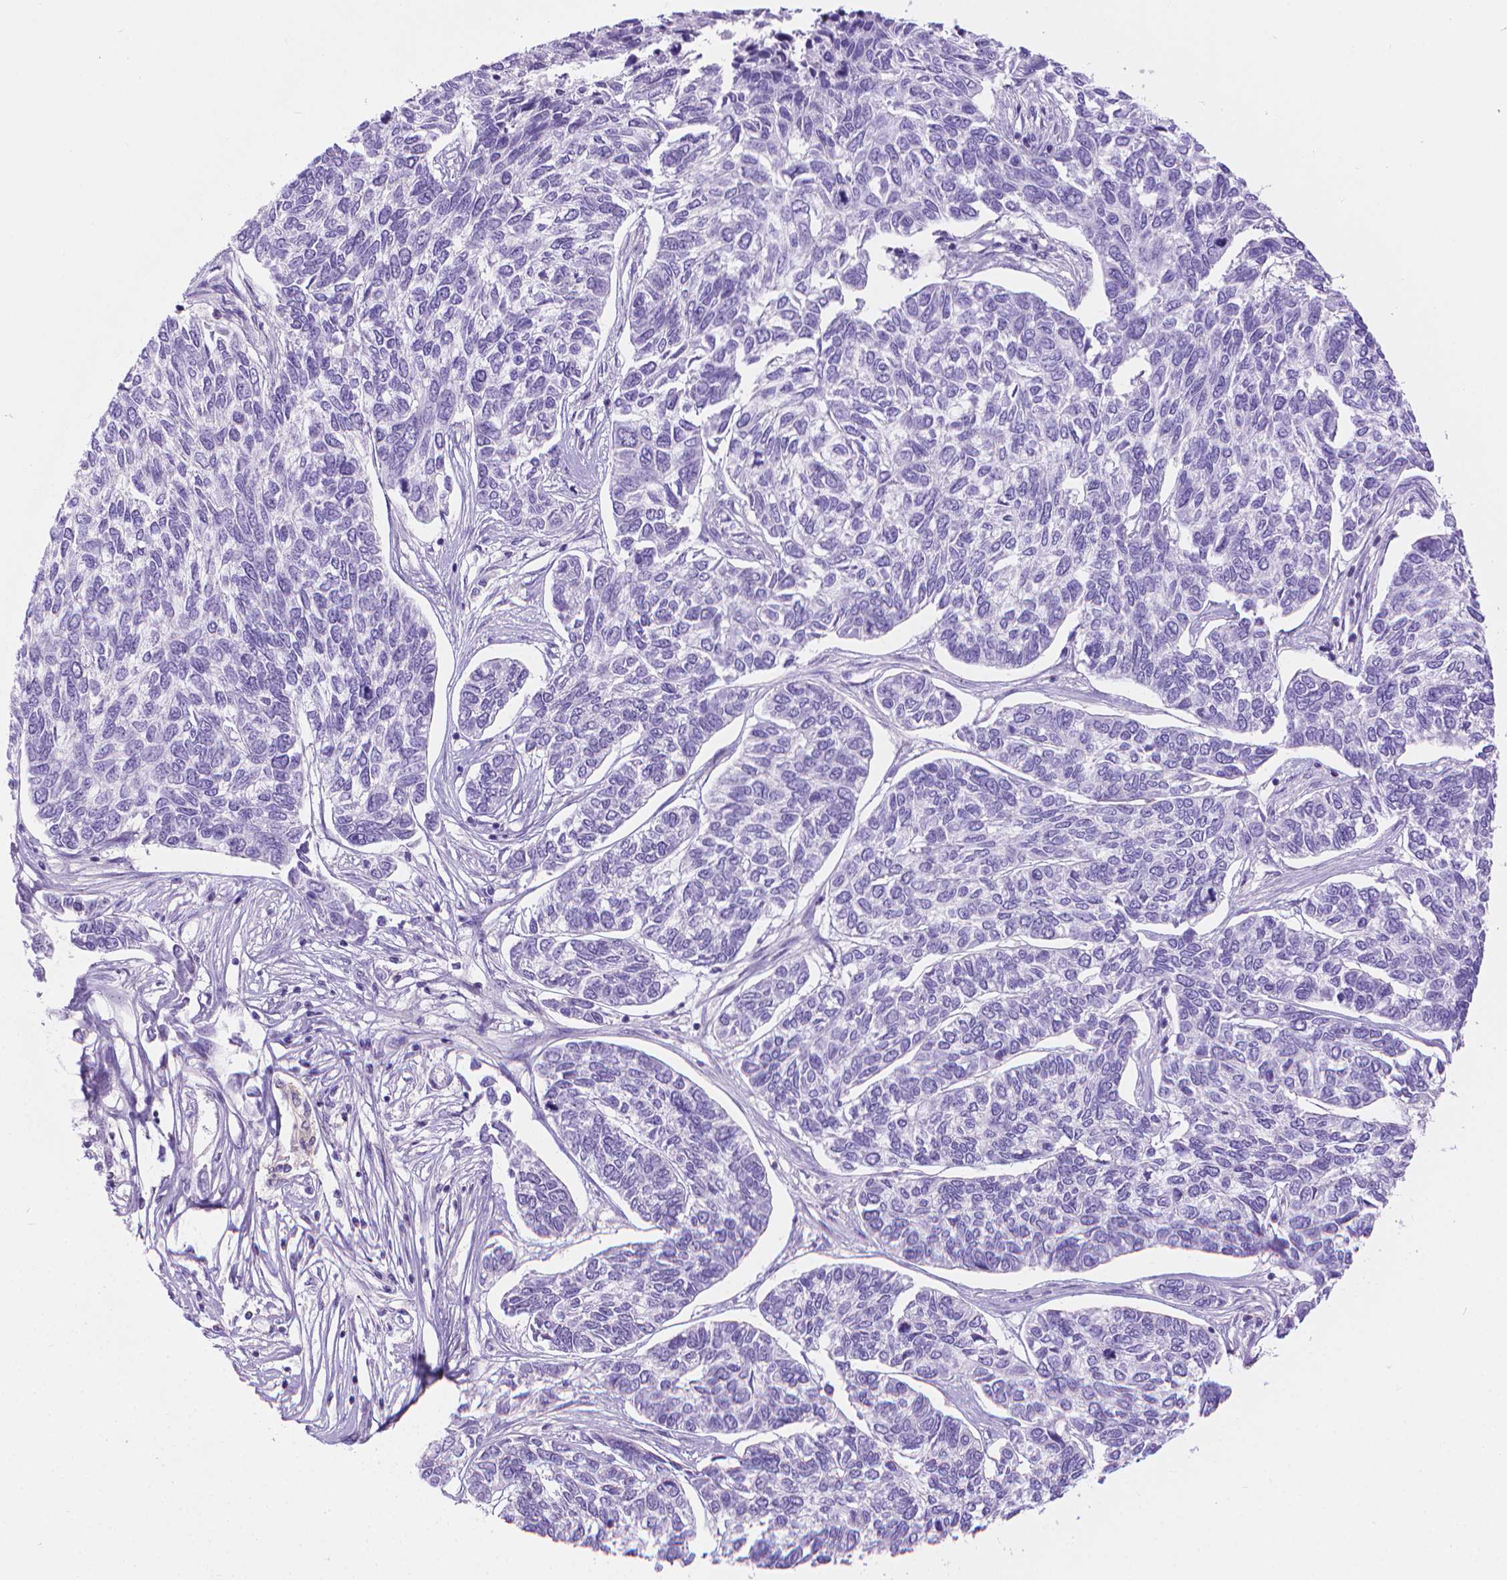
{"staining": {"intensity": "negative", "quantity": "none", "location": "none"}, "tissue": "skin cancer", "cell_type": "Tumor cells", "image_type": "cancer", "snomed": [{"axis": "morphology", "description": "Basal cell carcinoma"}, {"axis": "topography", "description": "Skin"}], "caption": "An IHC micrograph of basal cell carcinoma (skin) is shown. There is no staining in tumor cells of basal cell carcinoma (skin). The staining is performed using DAB brown chromogen with nuclei counter-stained in using hematoxylin.", "gene": "SPAG6", "patient": {"sex": "female", "age": 65}}